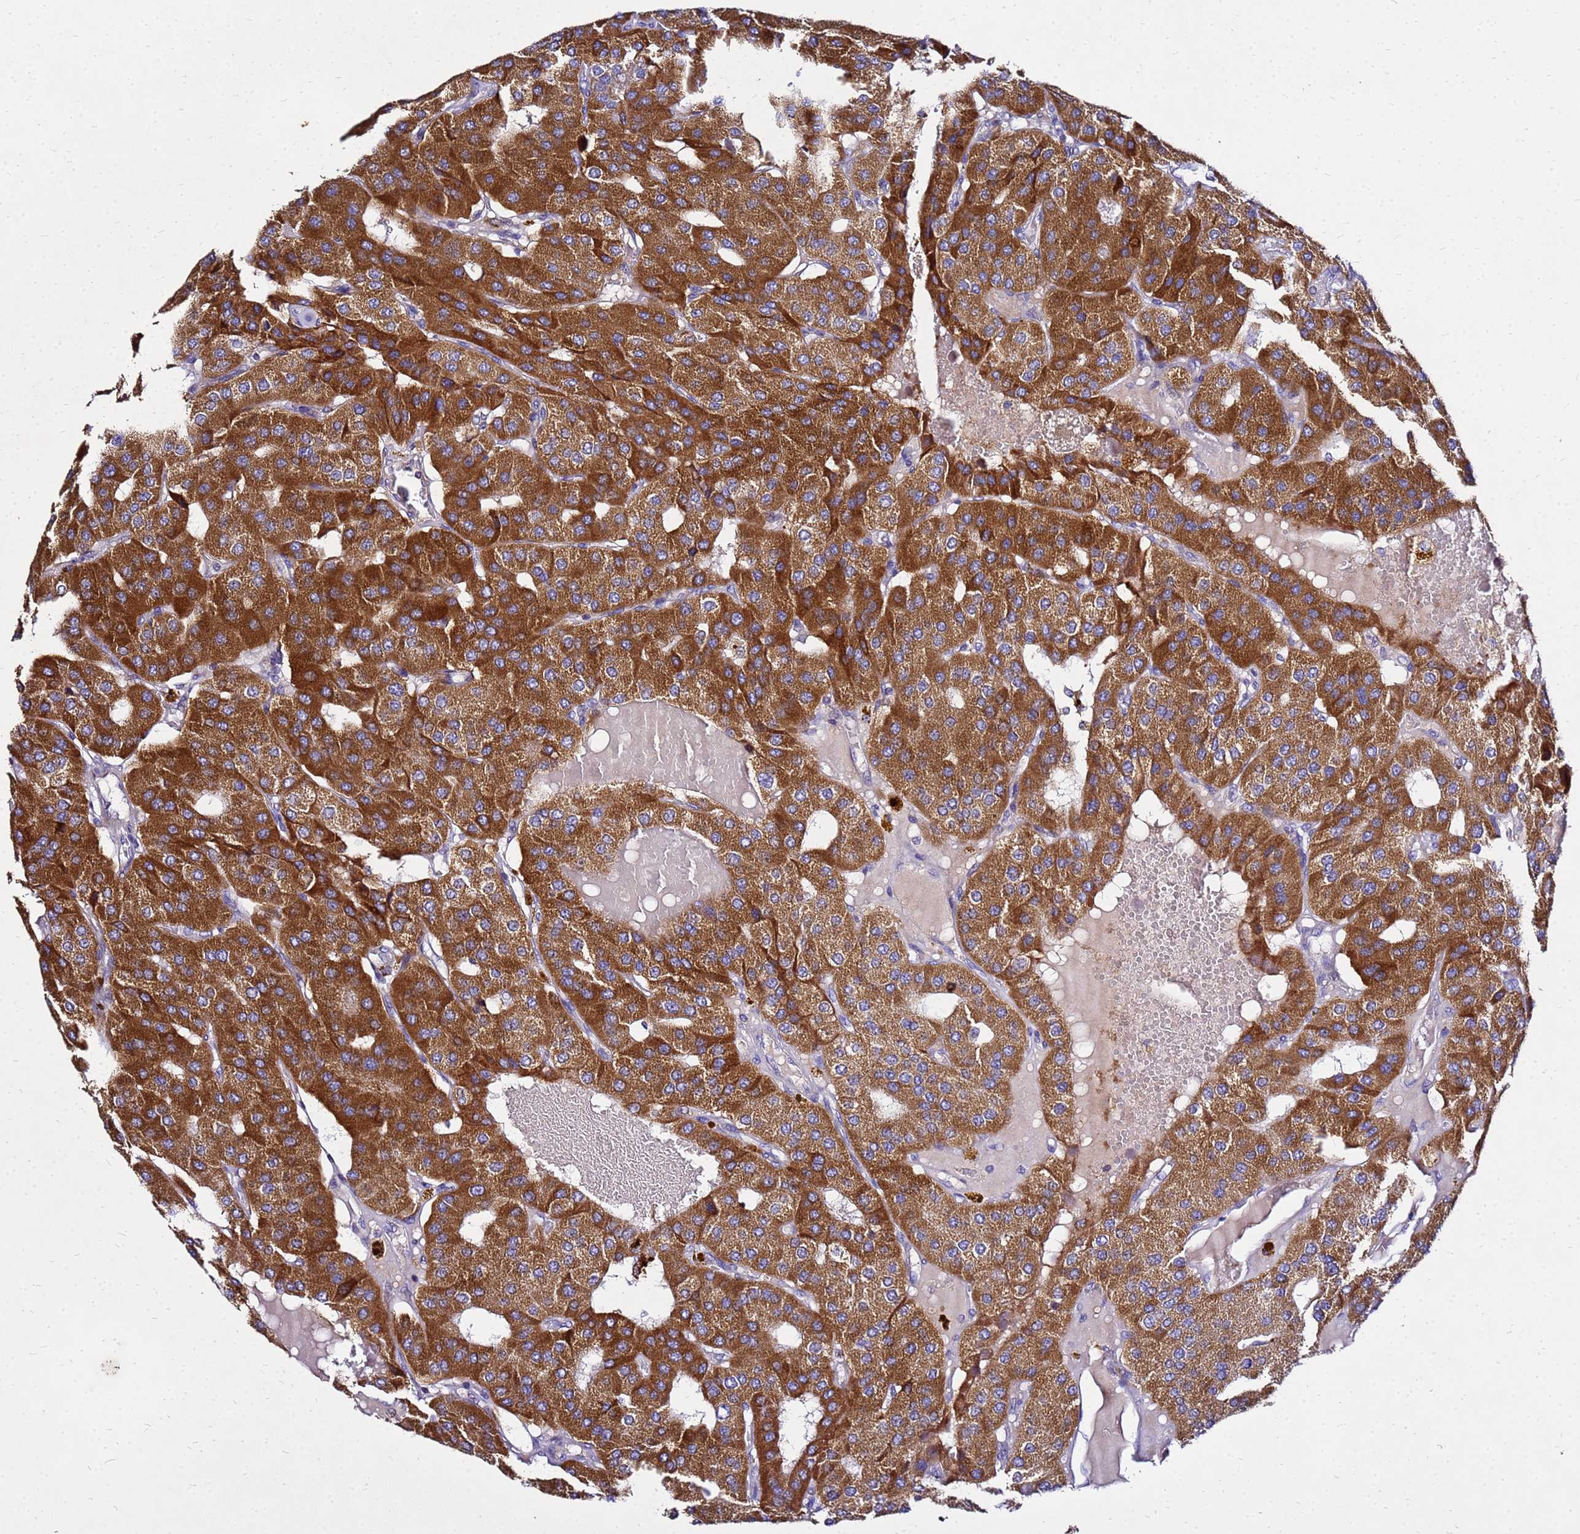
{"staining": {"intensity": "strong", "quantity": ">75%", "location": "cytoplasmic/membranous"}, "tissue": "parathyroid gland", "cell_type": "Glandular cells", "image_type": "normal", "snomed": [{"axis": "morphology", "description": "Normal tissue, NOS"}, {"axis": "morphology", "description": "Adenoma, NOS"}, {"axis": "topography", "description": "Parathyroid gland"}], "caption": "Immunohistochemistry (IHC) histopathology image of normal parathyroid gland: parathyroid gland stained using immunohistochemistry (IHC) reveals high levels of strong protein expression localized specifically in the cytoplasmic/membranous of glandular cells, appearing as a cytoplasmic/membranous brown color.", "gene": "COX14", "patient": {"sex": "female", "age": 86}}